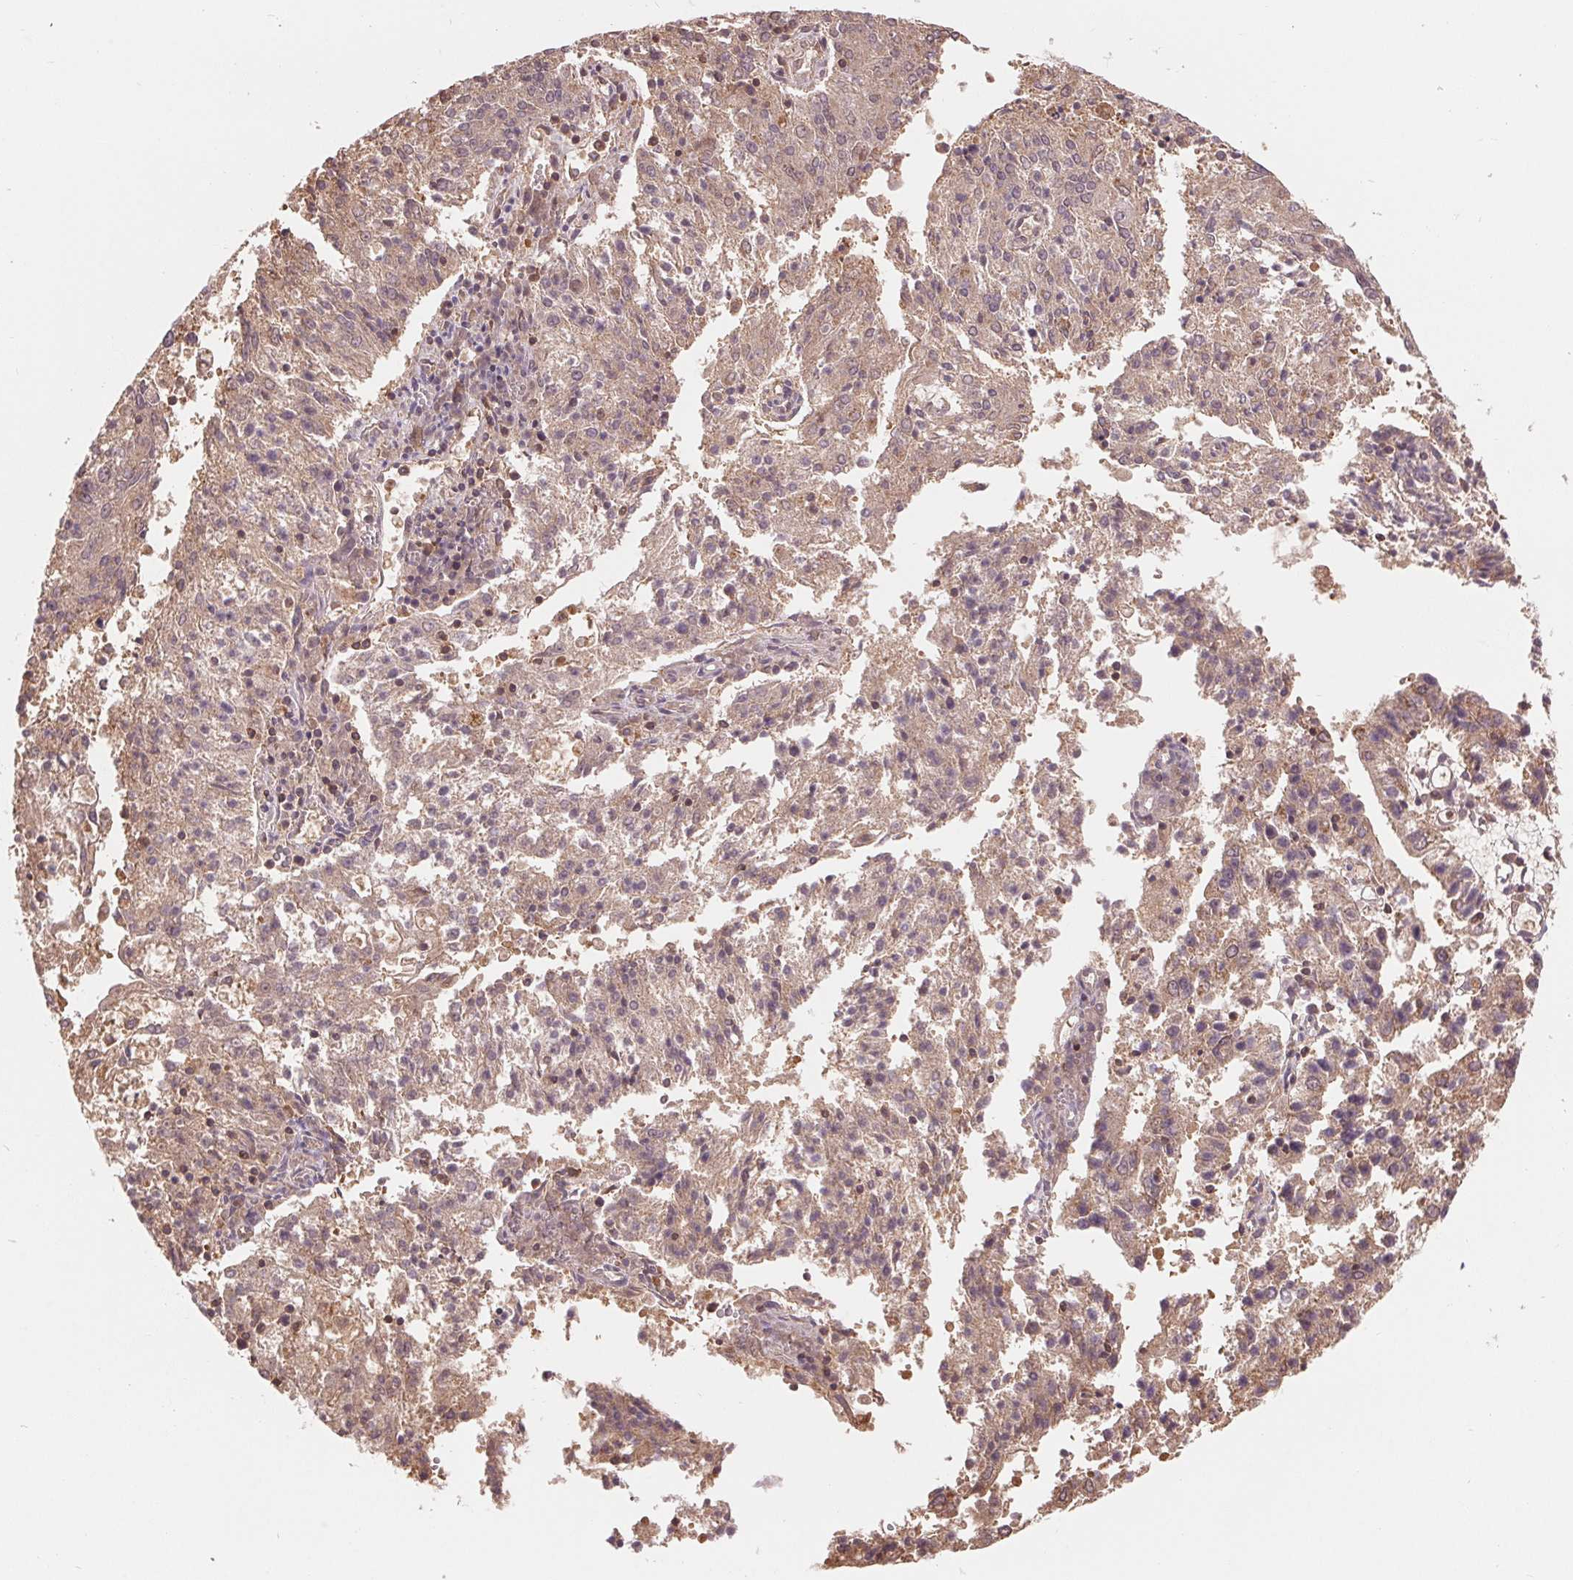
{"staining": {"intensity": "weak", "quantity": ">75%", "location": "cytoplasmic/membranous"}, "tissue": "endometrial cancer", "cell_type": "Tumor cells", "image_type": "cancer", "snomed": [{"axis": "morphology", "description": "Adenocarcinoma, NOS"}, {"axis": "topography", "description": "Endometrium"}], "caption": "The histopathology image demonstrates staining of endometrial cancer, revealing weak cytoplasmic/membranous protein expression (brown color) within tumor cells.", "gene": "TMEM273", "patient": {"sex": "female", "age": 82}}